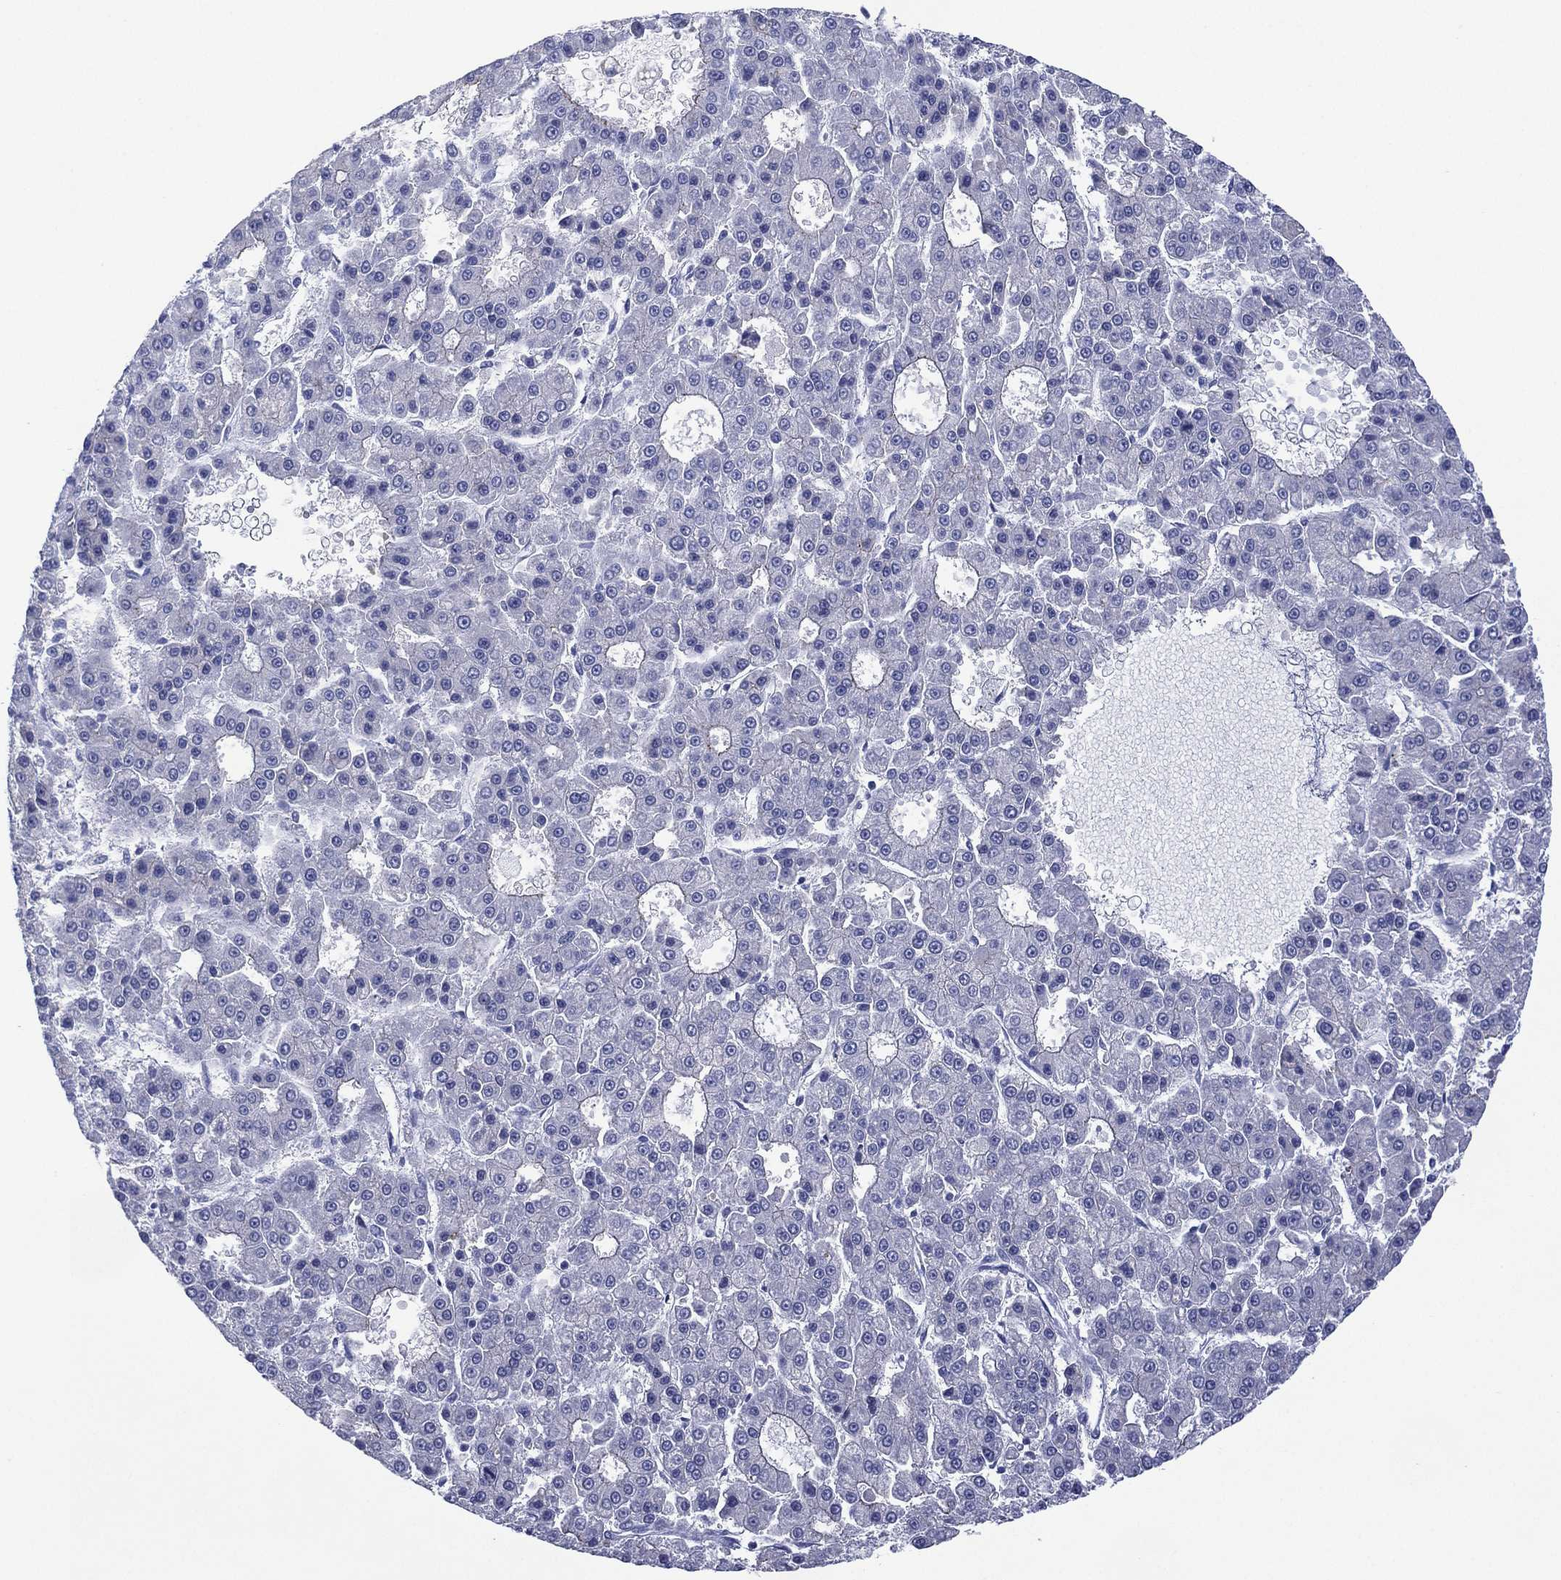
{"staining": {"intensity": "negative", "quantity": "none", "location": "none"}, "tissue": "liver cancer", "cell_type": "Tumor cells", "image_type": "cancer", "snomed": [{"axis": "morphology", "description": "Carcinoma, Hepatocellular, NOS"}, {"axis": "topography", "description": "Liver"}], "caption": "An image of liver cancer (hepatocellular carcinoma) stained for a protein reveals no brown staining in tumor cells.", "gene": "DSG1", "patient": {"sex": "male", "age": 70}}